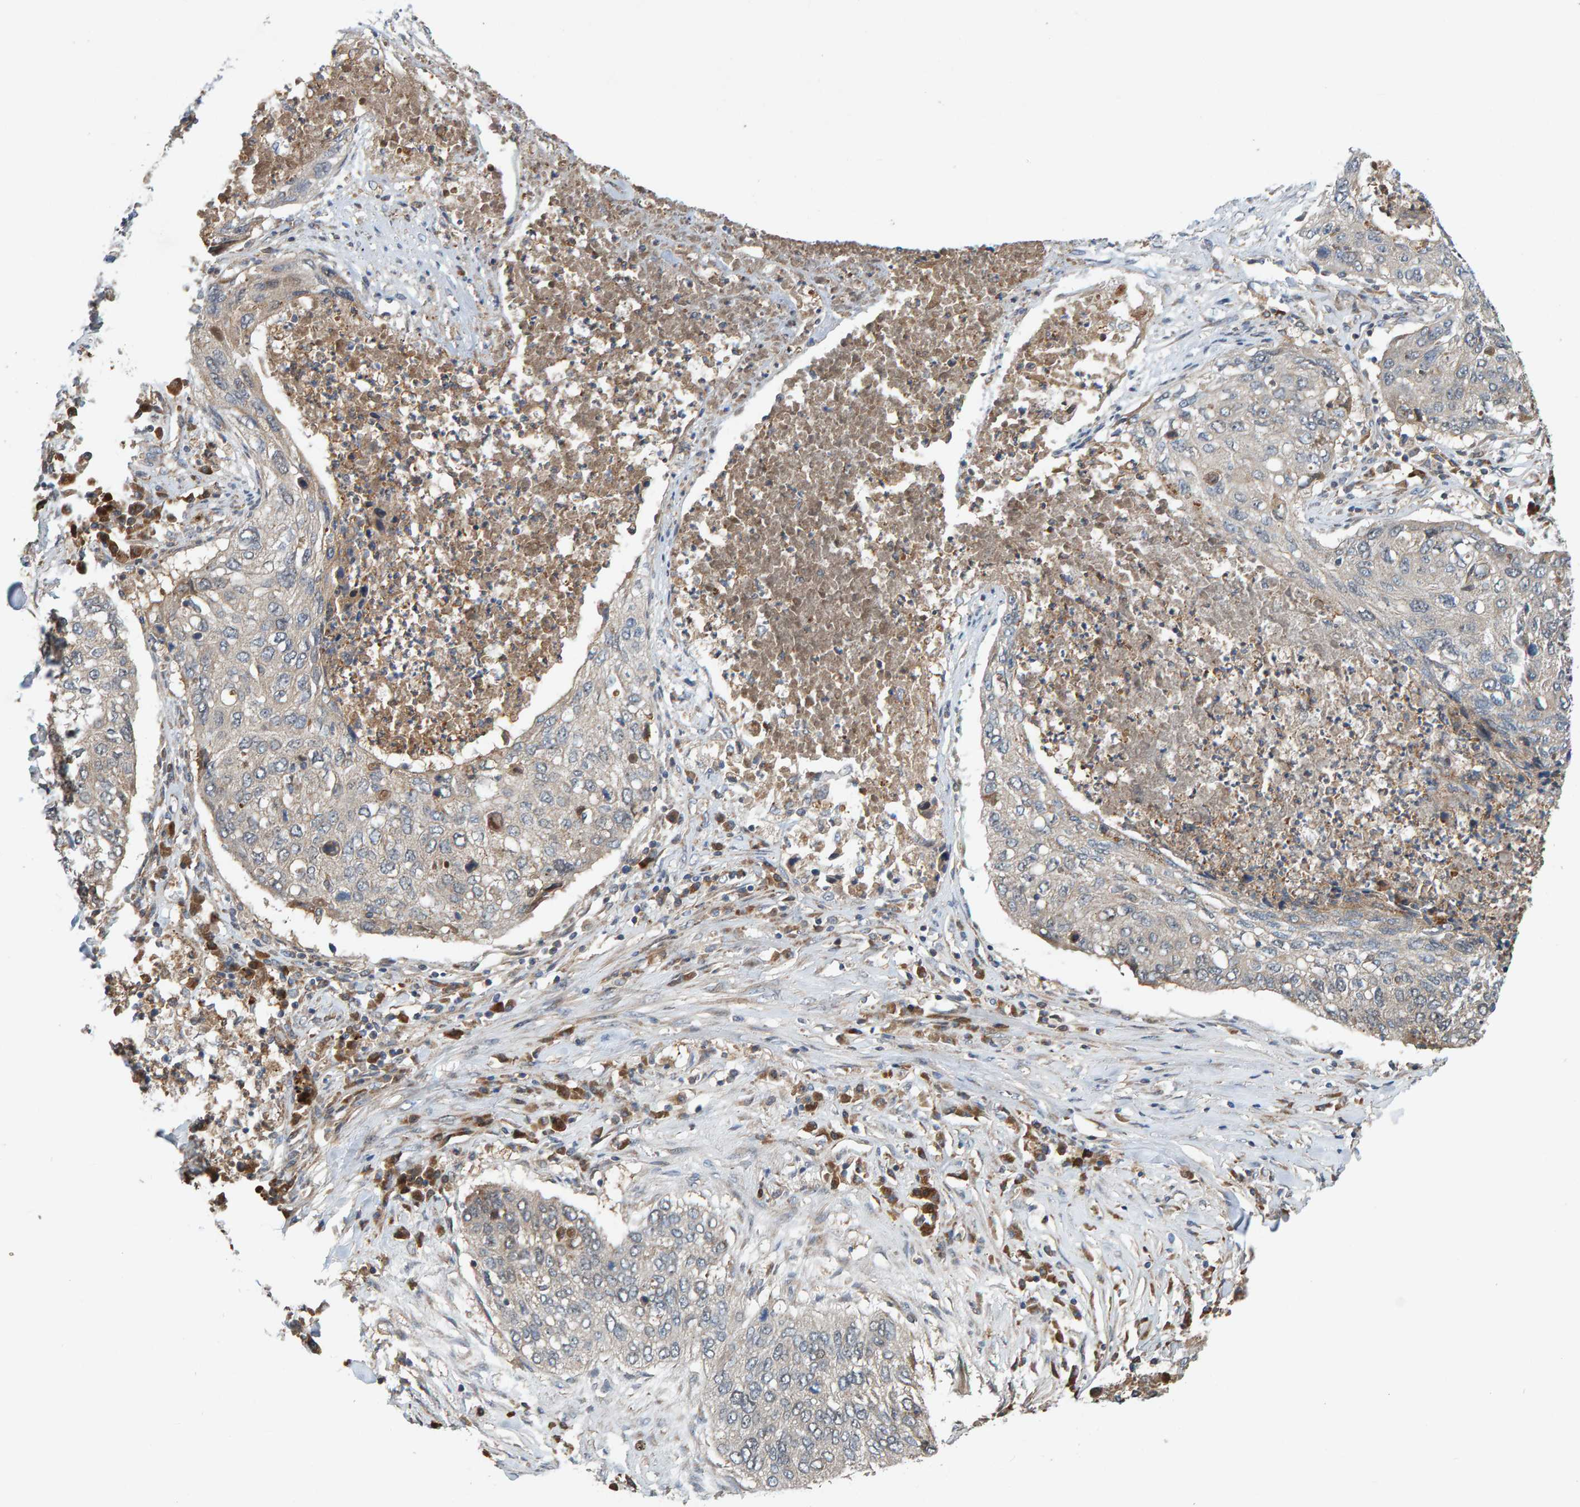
{"staining": {"intensity": "weak", "quantity": "<25%", "location": "cytoplasmic/membranous"}, "tissue": "lung cancer", "cell_type": "Tumor cells", "image_type": "cancer", "snomed": [{"axis": "morphology", "description": "Squamous cell carcinoma, NOS"}, {"axis": "topography", "description": "Lung"}], "caption": "Tumor cells show no significant positivity in lung squamous cell carcinoma. (DAB IHC, high magnification).", "gene": "KIAA0753", "patient": {"sex": "female", "age": 63}}